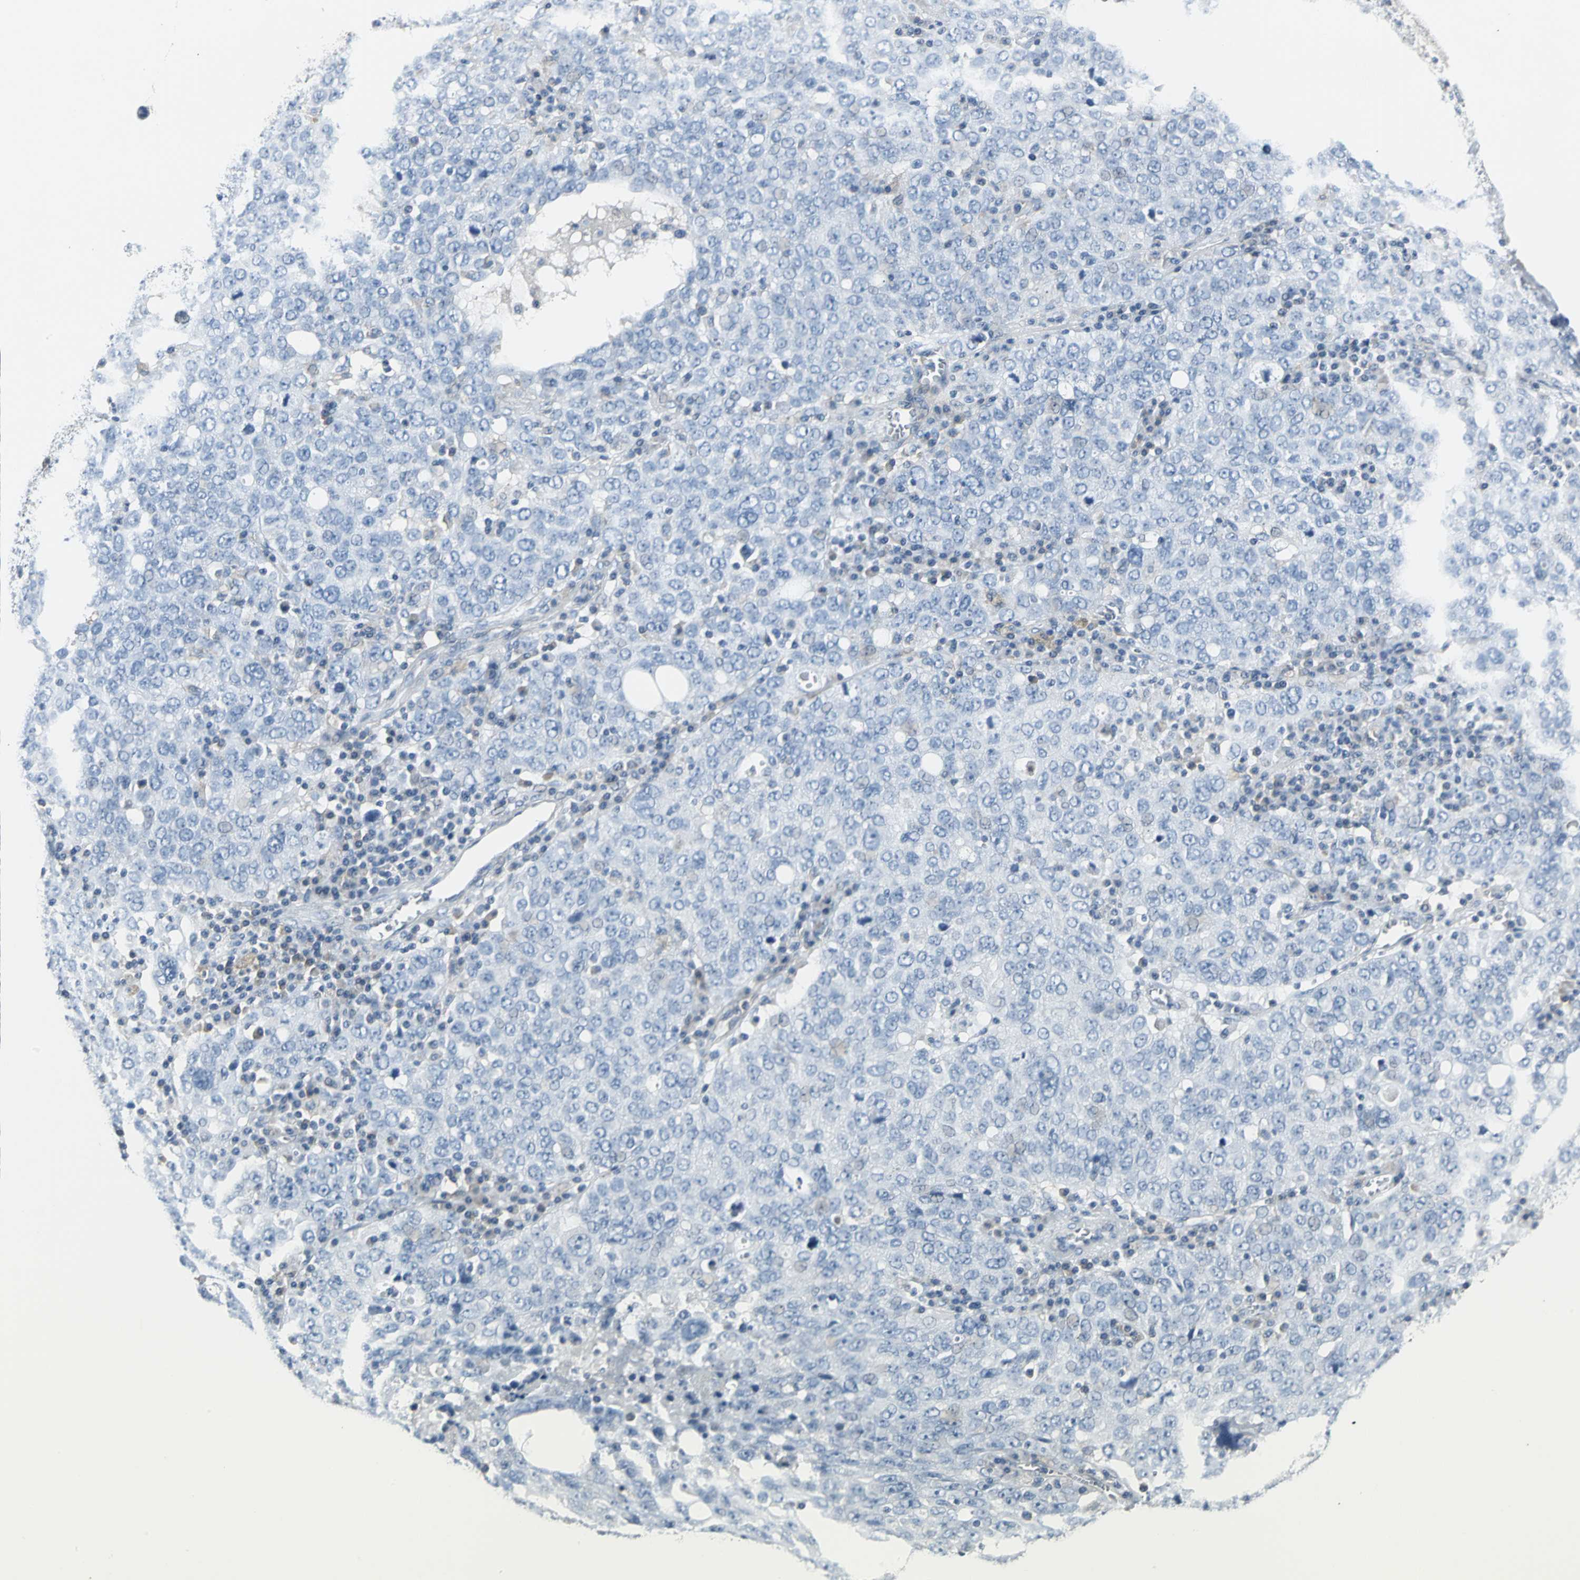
{"staining": {"intensity": "negative", "quantity": "none", "location": "none"}, "tissue": "ovarian cancer", "cell_type": "Tumor cells", "image_type": "cancer", "snomed": [{"axis": "morphology", "description": "Carcinoma, endometroid"}, {"axis": "topography", "description": "Ovary"}], "caption": "Immunohistochemistry (IHC) histopathology image of endometroid carcinoma (ovarian) stained for a protein (brown), which exhibits no staining in tumor cells.", "gene": "IQGAP2", "patient": {"sex": "female", "age": 62}}